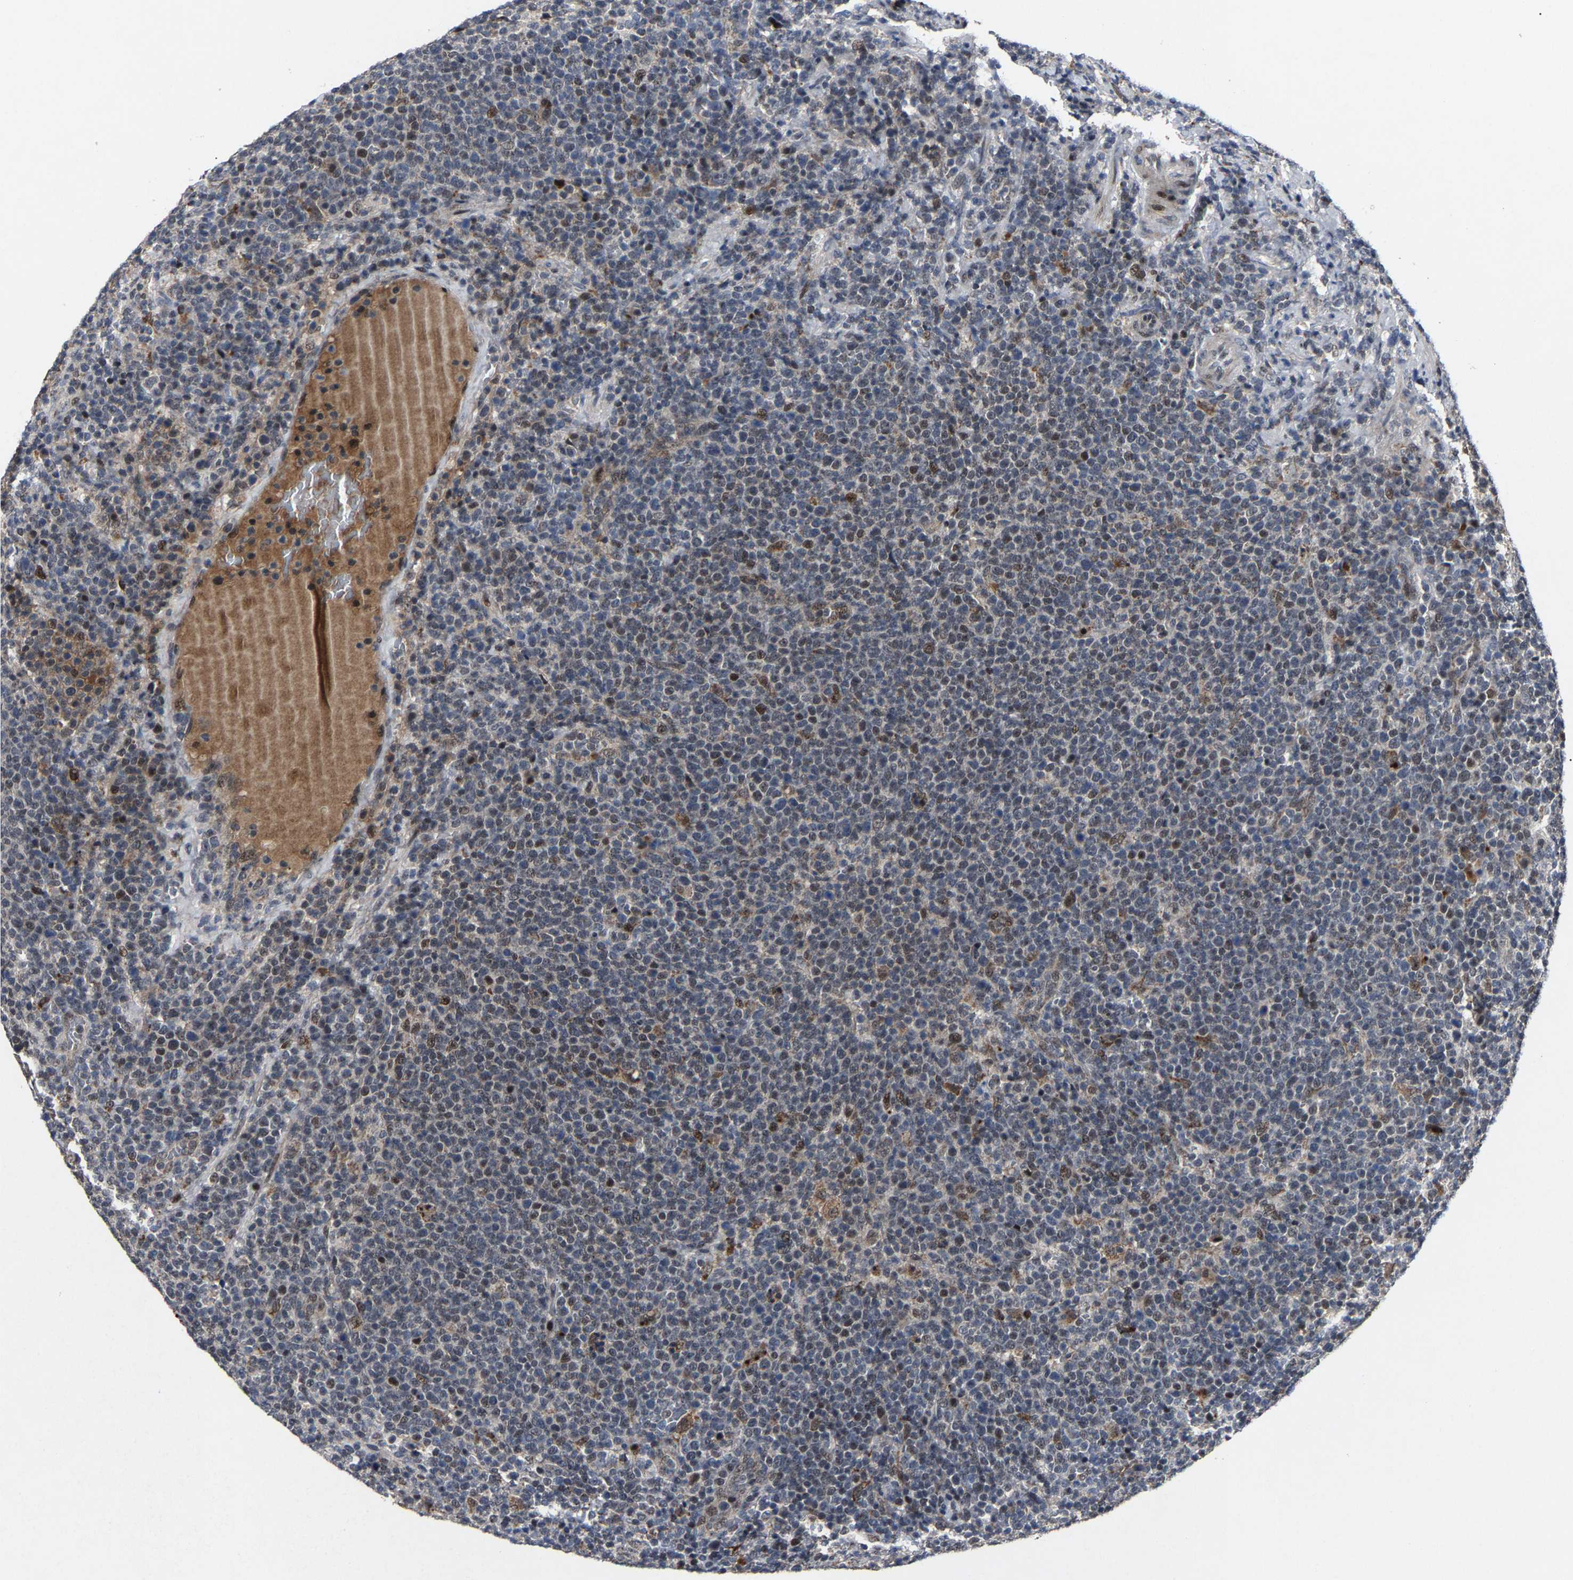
{"staining": {"intensity": "moderate", "quantity": "<25%", "location": "nuclear"}, "tissue": "lymphoma", "cell_type": "Tumor cells", "image_type": "cancer", "snomed": [{"axis": "morphology", "description": "Malignant lymphoma, non-Hodgkin's type, High grade"}, {"axis": "topography", "description": "Lymph node"}], "caption": "Lymphoma was stained to show a protein in brown. There is low levels of moderate nuclear expression in about <25% of tumor cells.", "gene": "LSM8", "patient": {"sex": "male", "age": 61}}